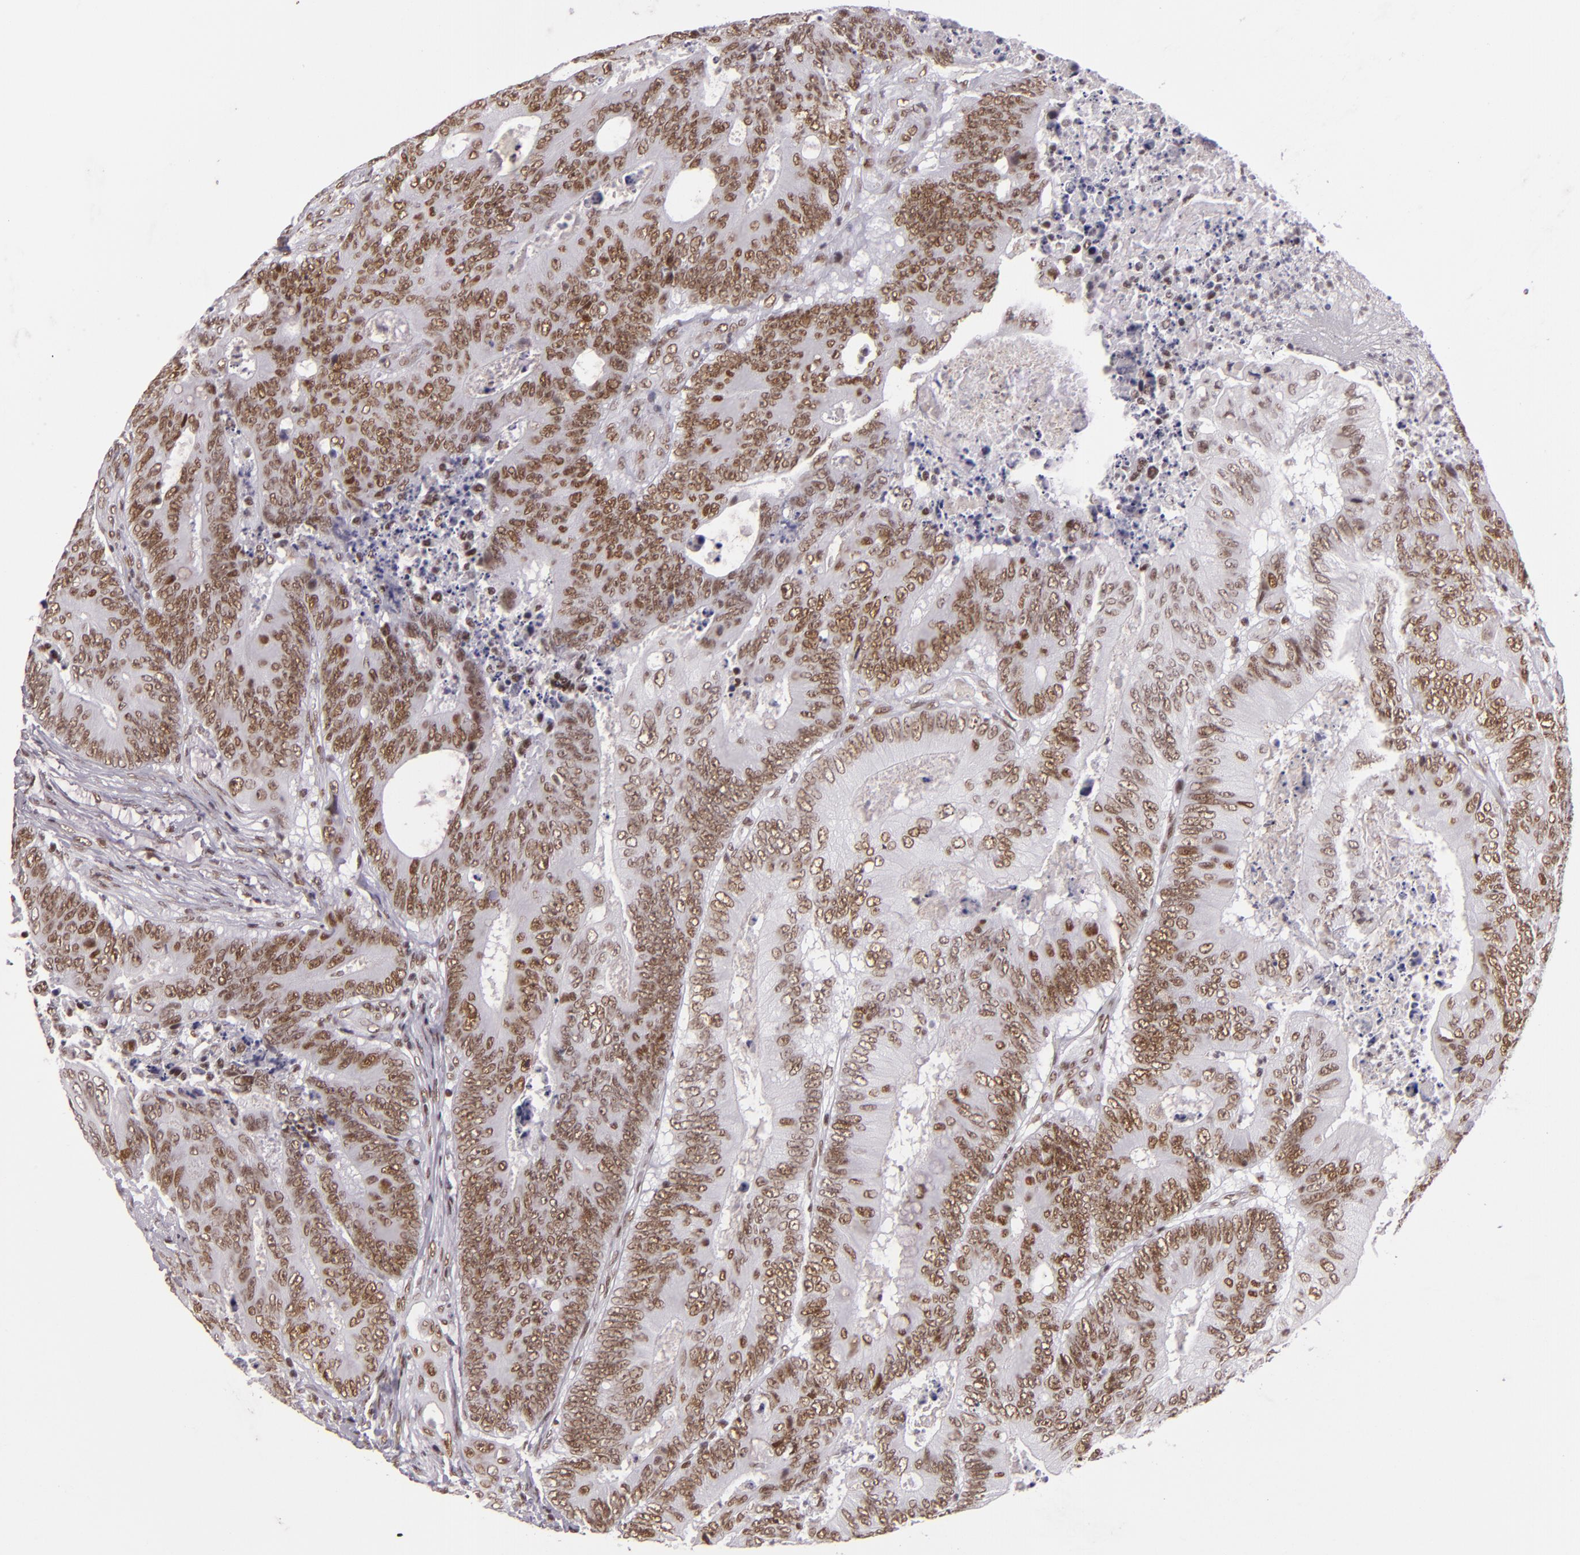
{"staining": {"intensity": "moderate", "quantity": ">75%", "location": "nuclear"}, "tissue": "colorectal cancer", "cell_type": "Tumor cells", "image_type": "cancer", "snomed": [{"axis": "morphology", "description": "Adenocarcinoma, NOS"}, {"axis": "topography", "description": "Colon"}], "caption": "Protein staining by immunohistochemistry (IHC) exhibits moderate nuclear expression in about >75% of tumor cells in colorectal adenocarcinoma.", "gene": "BRD8", "patient": {"sex": "male", "age": 65}}